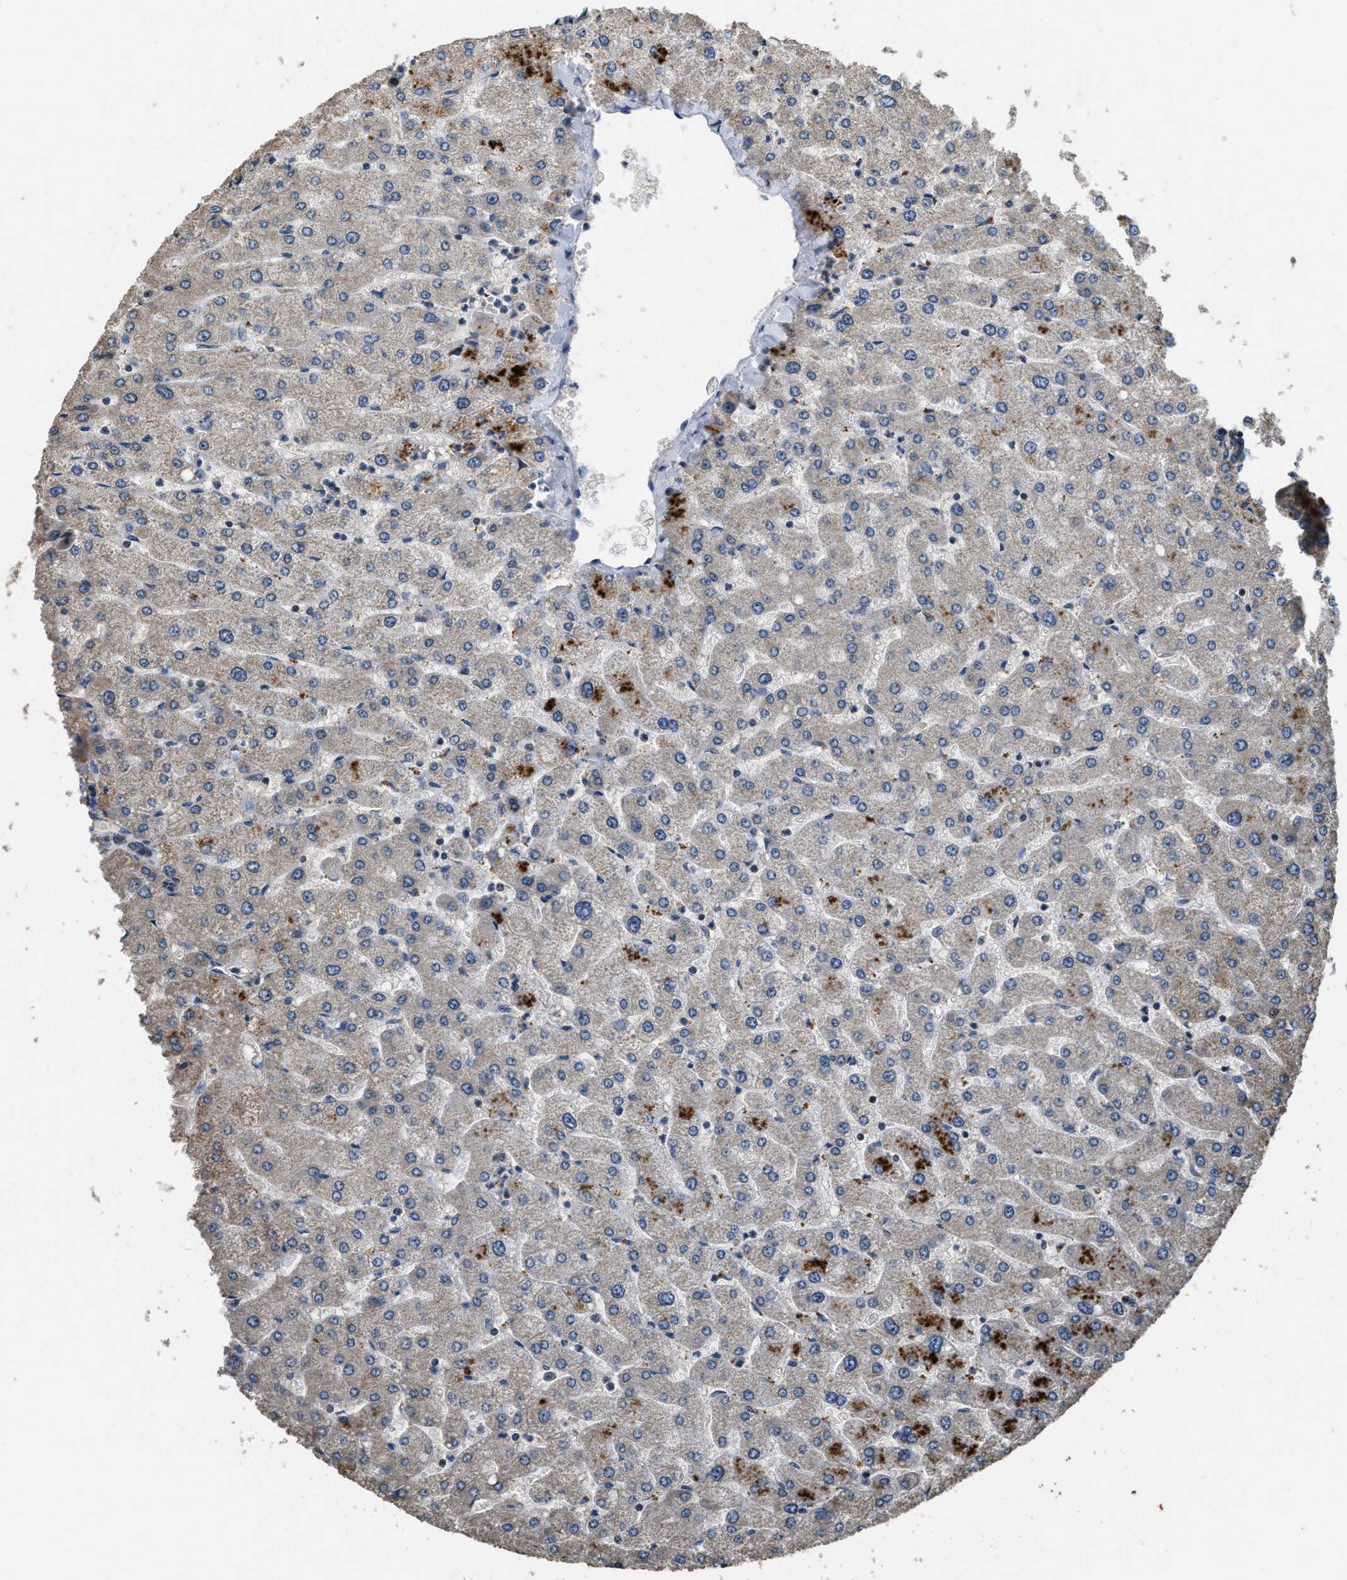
{"staining": {"intensity": "weak", "quantity": ">75%", "location": "cytoplasmic/membranous"}, "tissue": "liver", "cell_type": "Cholangiocytes", "image_type": "normal", "snomed": [{"axis": "morphology", "description": "Normal tissue, NOS"}, {"axis": "topography", "description": "Liver"}], "caption": "Benign liver was stained to show a protein in brown. There is low levels of weak cytoplasmic/membranous positivity in approximately >75% of cholangiocytes.", "gene": "DENND6B", "patient": {"sex": "male", "age": 55}}